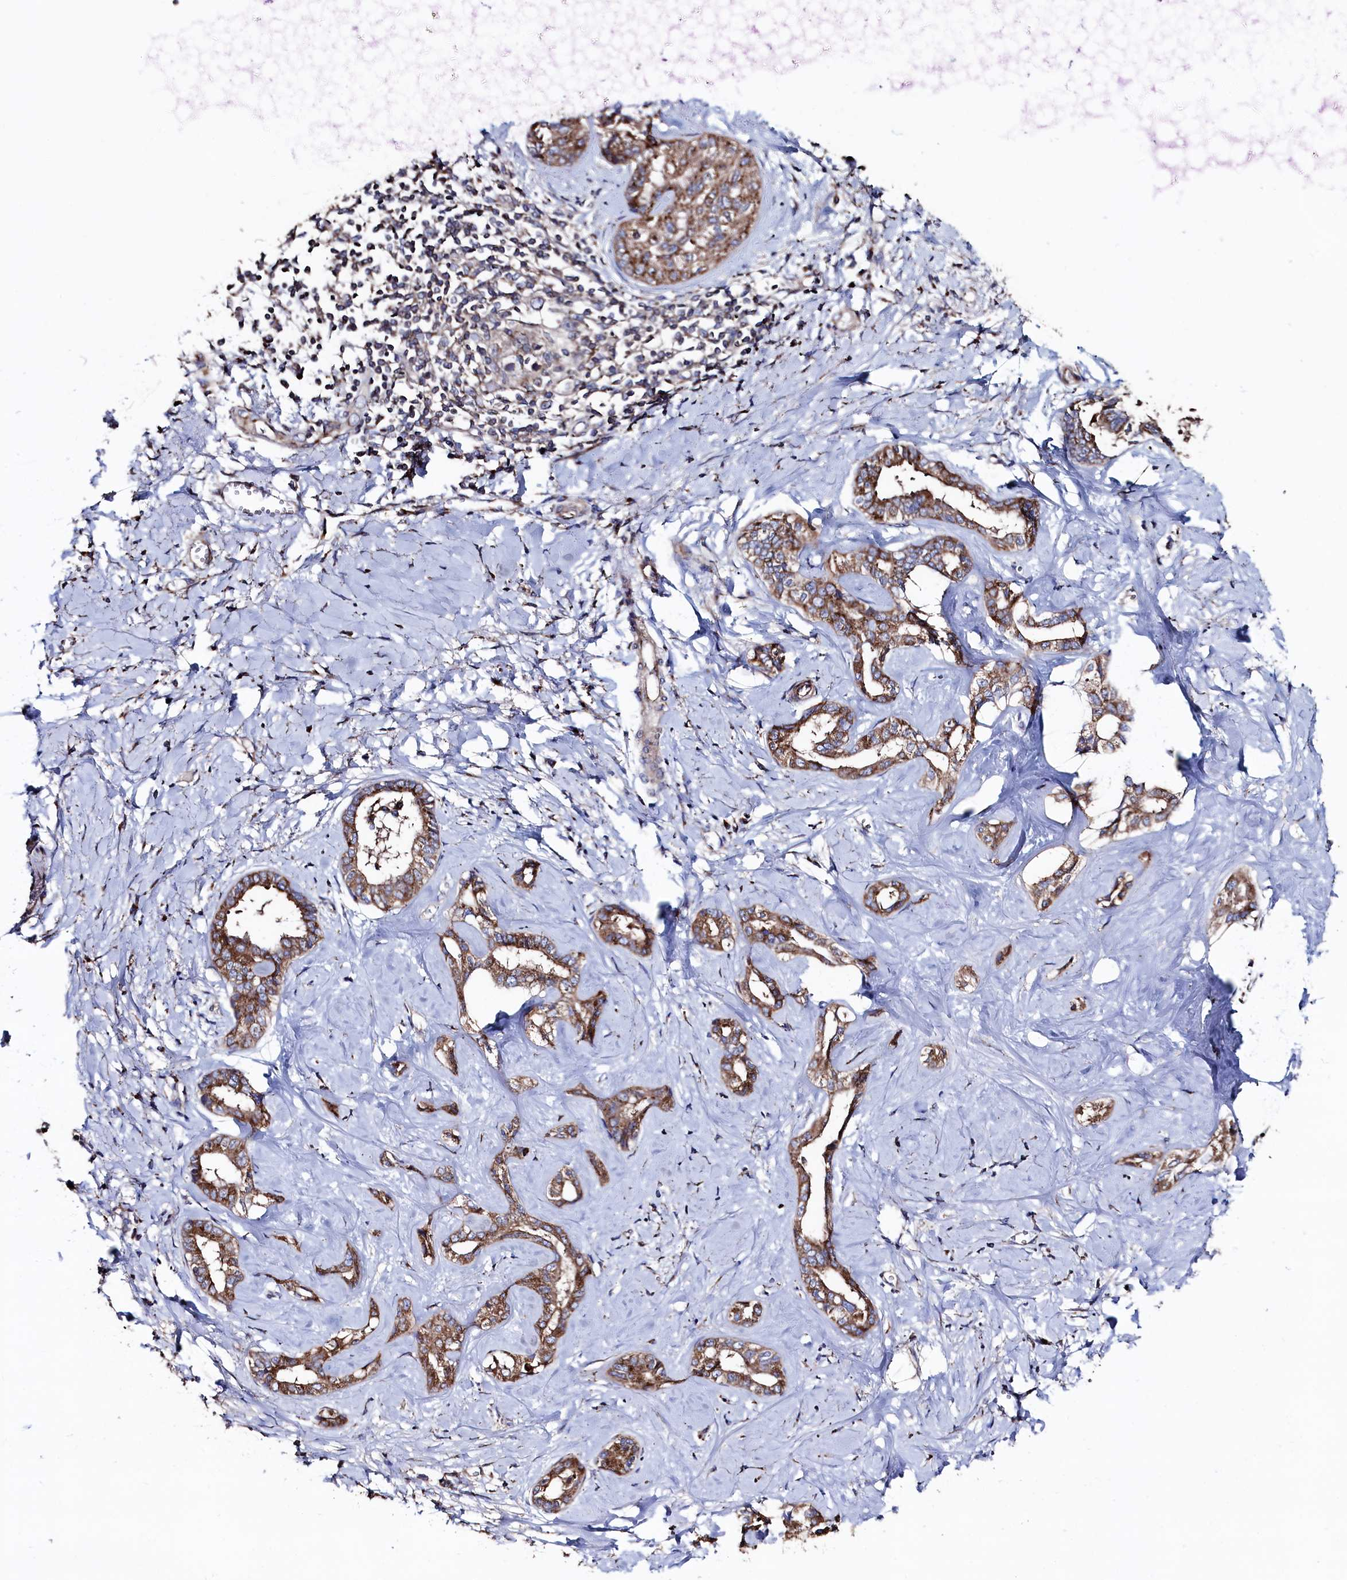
{"staining": {"intensity": "strong", "quantity": ">75%", "location": "cytoplasmic/membranous"}, "tissue": "liver cancer", "cell_type": "Tumor cells", "image_type": "cancer", "snomed": [{"axis": "morphology", "description": "Cholangiocarcinoma"}, {"axis": "topography", "description": "Liver"}], "caption": "Cholangiocarcinoma (liver) tissue exhibits strong cytoplasmic/membranous staining in approximately >75% of tumor cells", "gene": "PRRC1", "patient": {"sex": "female", "age": 77}}